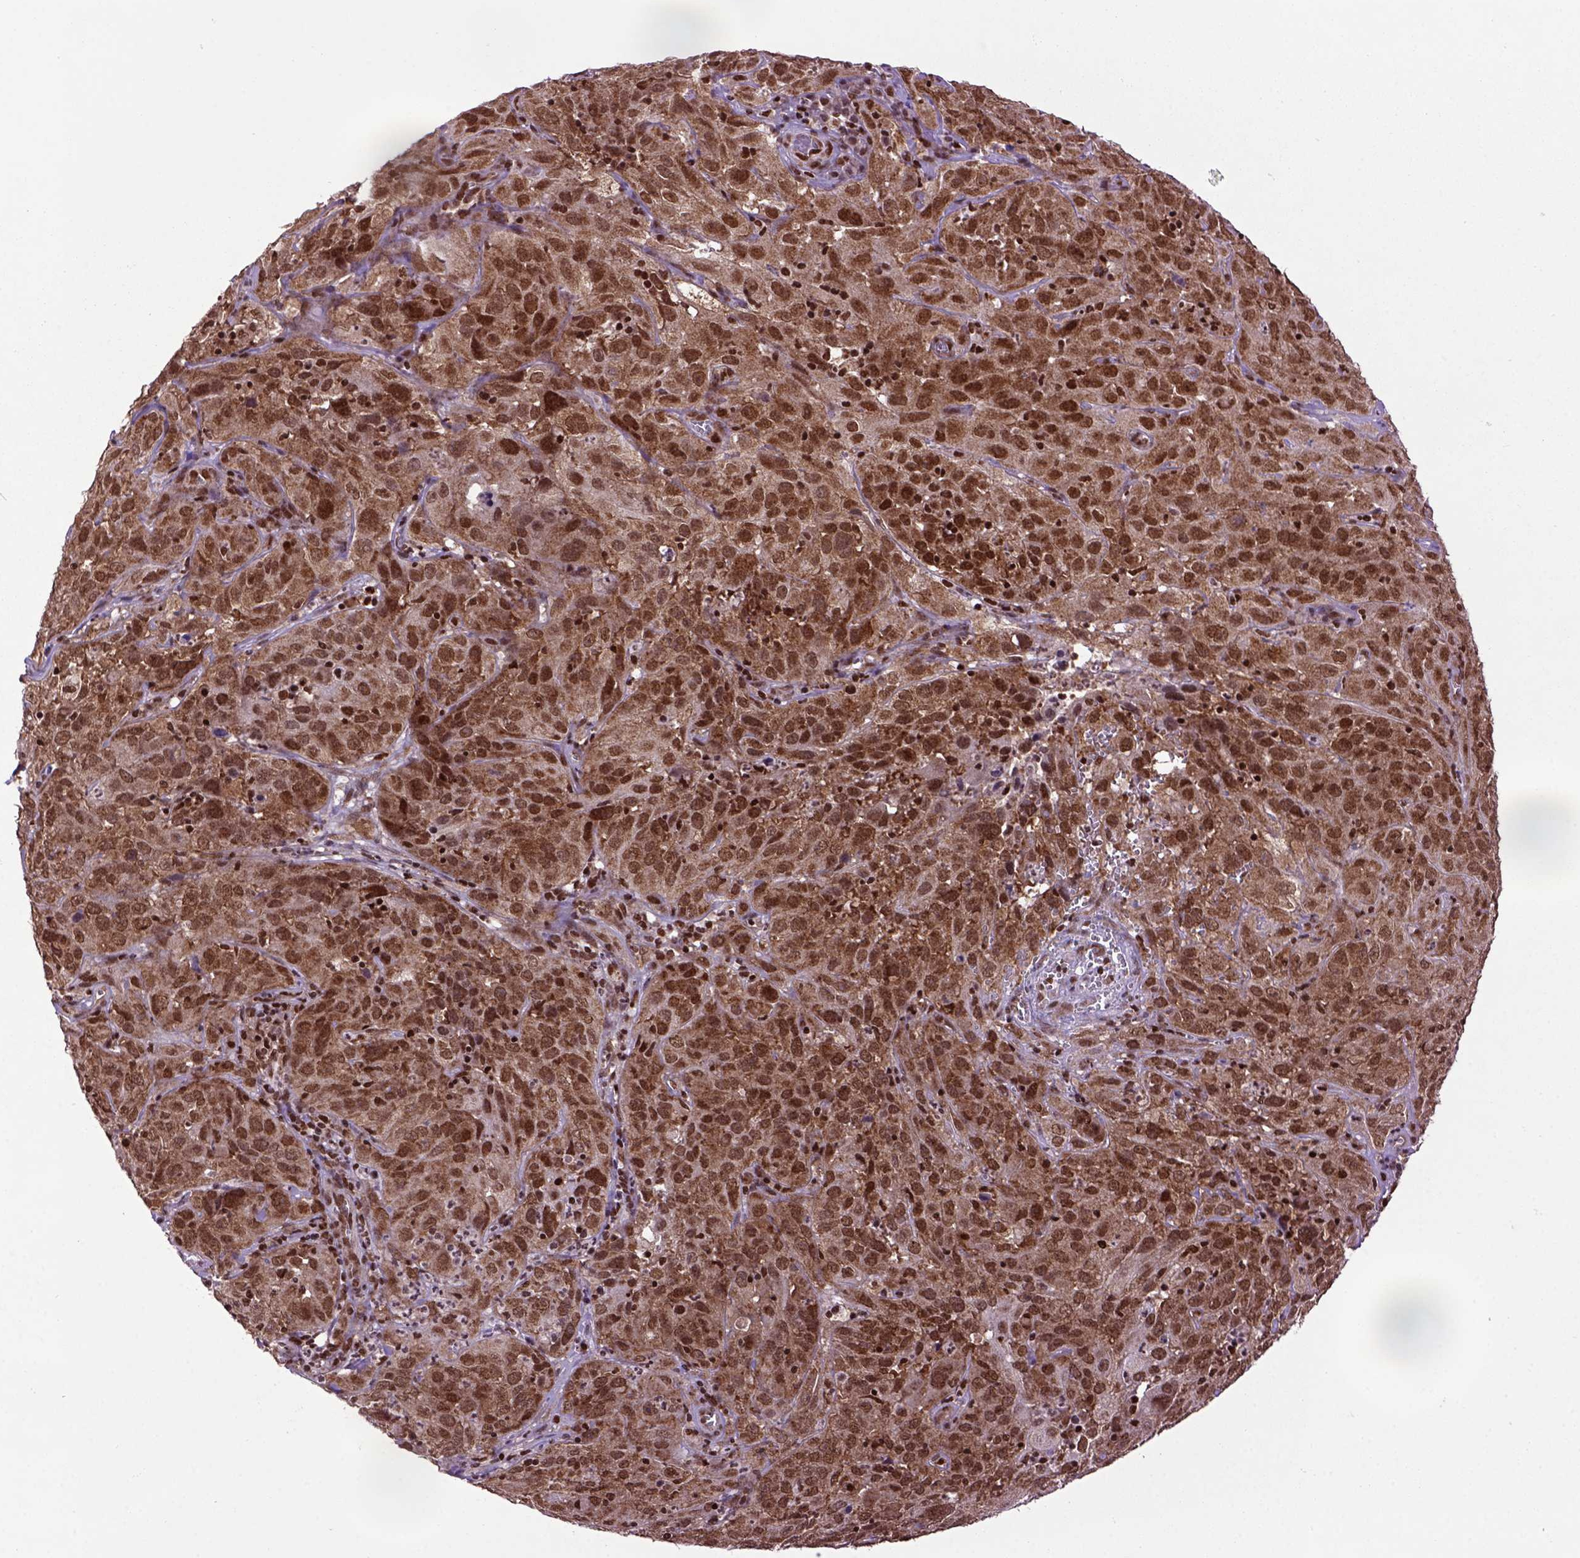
{"staining": {"intensity": "strong", "quantity": ">75%", "location": "cytoplasmic/membranous,nuclear"}, "tissue": "cervical cancer", "cell_type": "Tumor cells", "image_type": "cancer", "snomed": [{"axis": "morphology", "description": "Squamous cell carcinoma, NOS"}, {"axis": "topography", "description": "Cervix"}], "caption": "This is an image of immunohistochemistry staining of cervical cancer, which shows strong positivity in the cytoplasmic/membranous and nuclear of tumor cells.", "gene": "CELF1", "patient": {"sex": "female", "age": 32}}